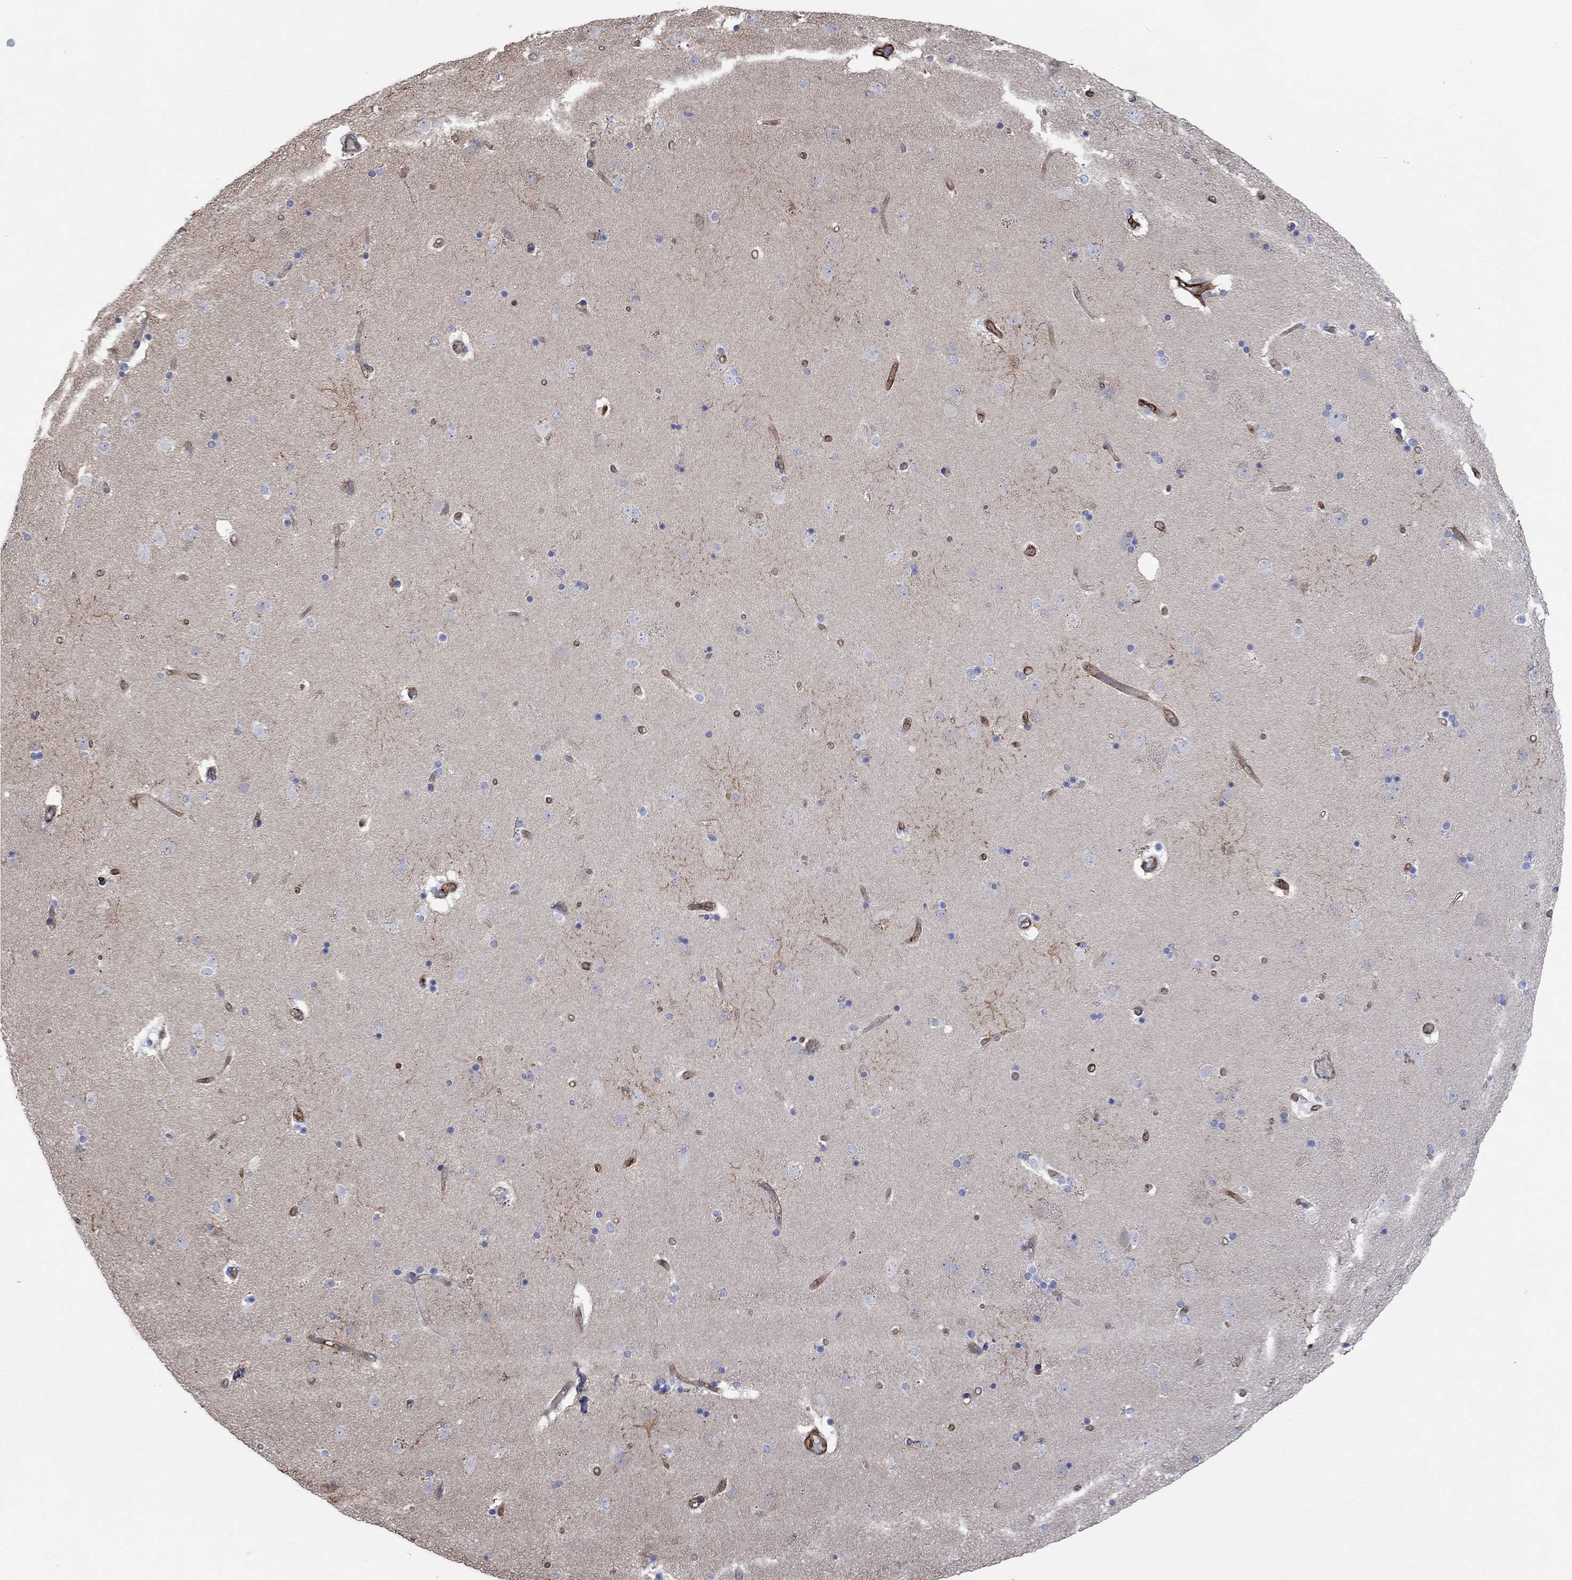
{"staining": {"intensity": "moderate", "quantity": "<25%", "location": "cytoplasmic/membranous"}, "tissue": "caudate", "cell_type": "Glial cells", "image_type": "normal", "snomed": [{"axis": "morphology", "description": "Normal tissue, NOS"}, {"axis": "topography", "description": "Lateral ventricle wall"}], "caption": "Glial cells display low levels of moderate cytoplasmic/membranous positivity in approximately <25% of cells in normal caudate. (DAB IHC, brown staining for protein, blue staining for nuclei).", "gene": "TGM2", "patient": {"sex": "female", "age": 71}}